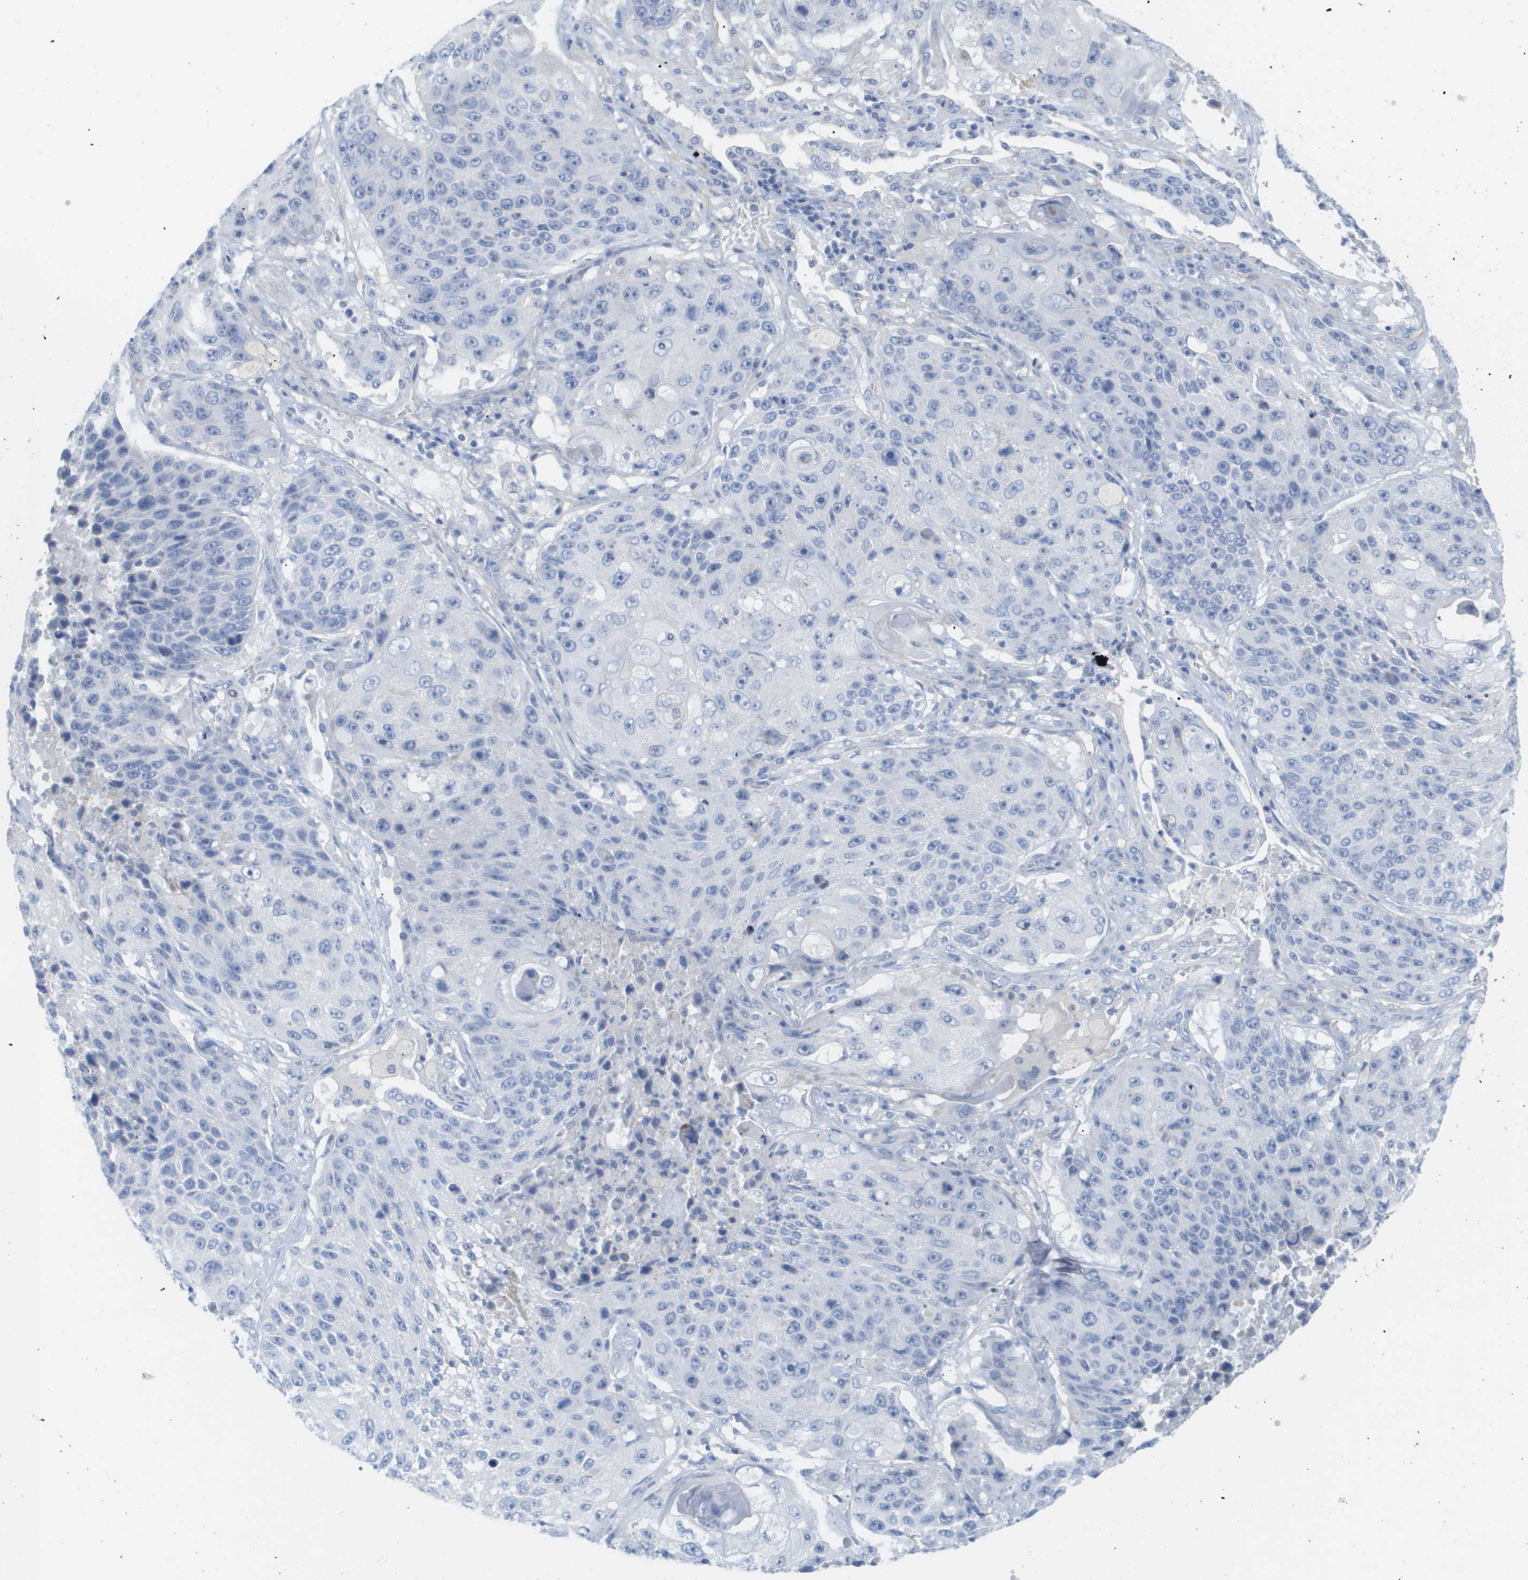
{"staining": {"intensity": "negative", "quantity": "none", "location": "none"}, "tissue": "lung cancer", "cell_type": "Tumor cells", "image_type": "cancer", "snomed": [{"axis": "morphology", "description": "Squamous cell carcinoma, NOS"}, {"axis": "topography", "description": "Lung"}], "caption": "Squamous cell carcinoma (lung) stained for a protein using IHC demonstrates no positivity tumor cells.", "gene": "MYL3", "patient": {"sex": "male", "age": 61}}